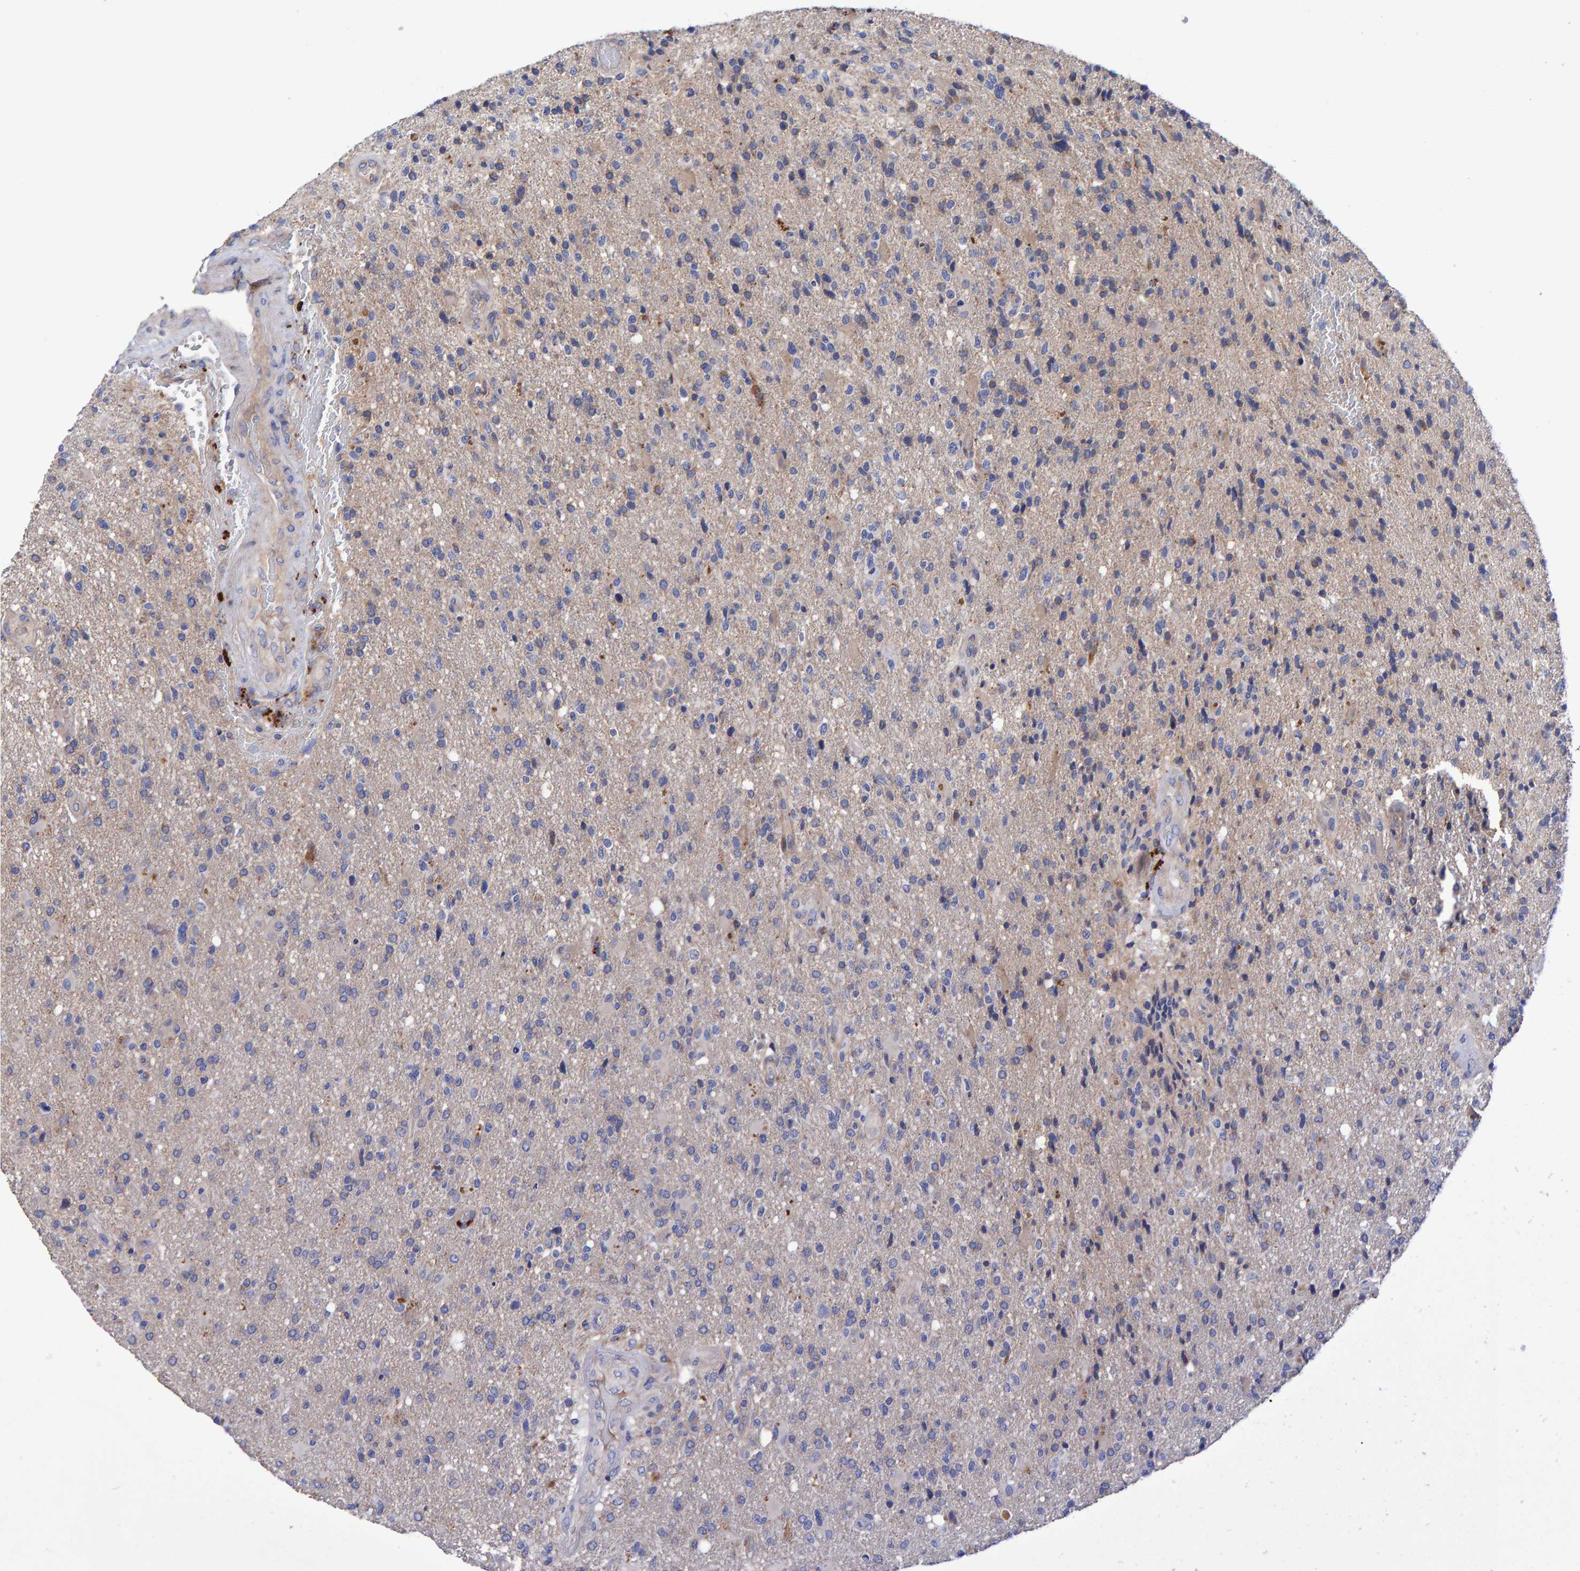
{"staining": {"intensity": "weak", "quantity": "<25%", "location": "cytoplasmic/membranous"}, "tissue": "glioma", "cell_type": "Tumor cells", "image_type": "cancer", "snomed": [{"axis": "morphology", "description": "Glioma, malignant, High grade"}, {"axis": "topography", "description": "Brain"}], "caption": "Tumor cells are negative for protein expression in human malignant high-grade glioma.", "gene": "EFR3A", "patient": {"sex": "male", "age": 72}}